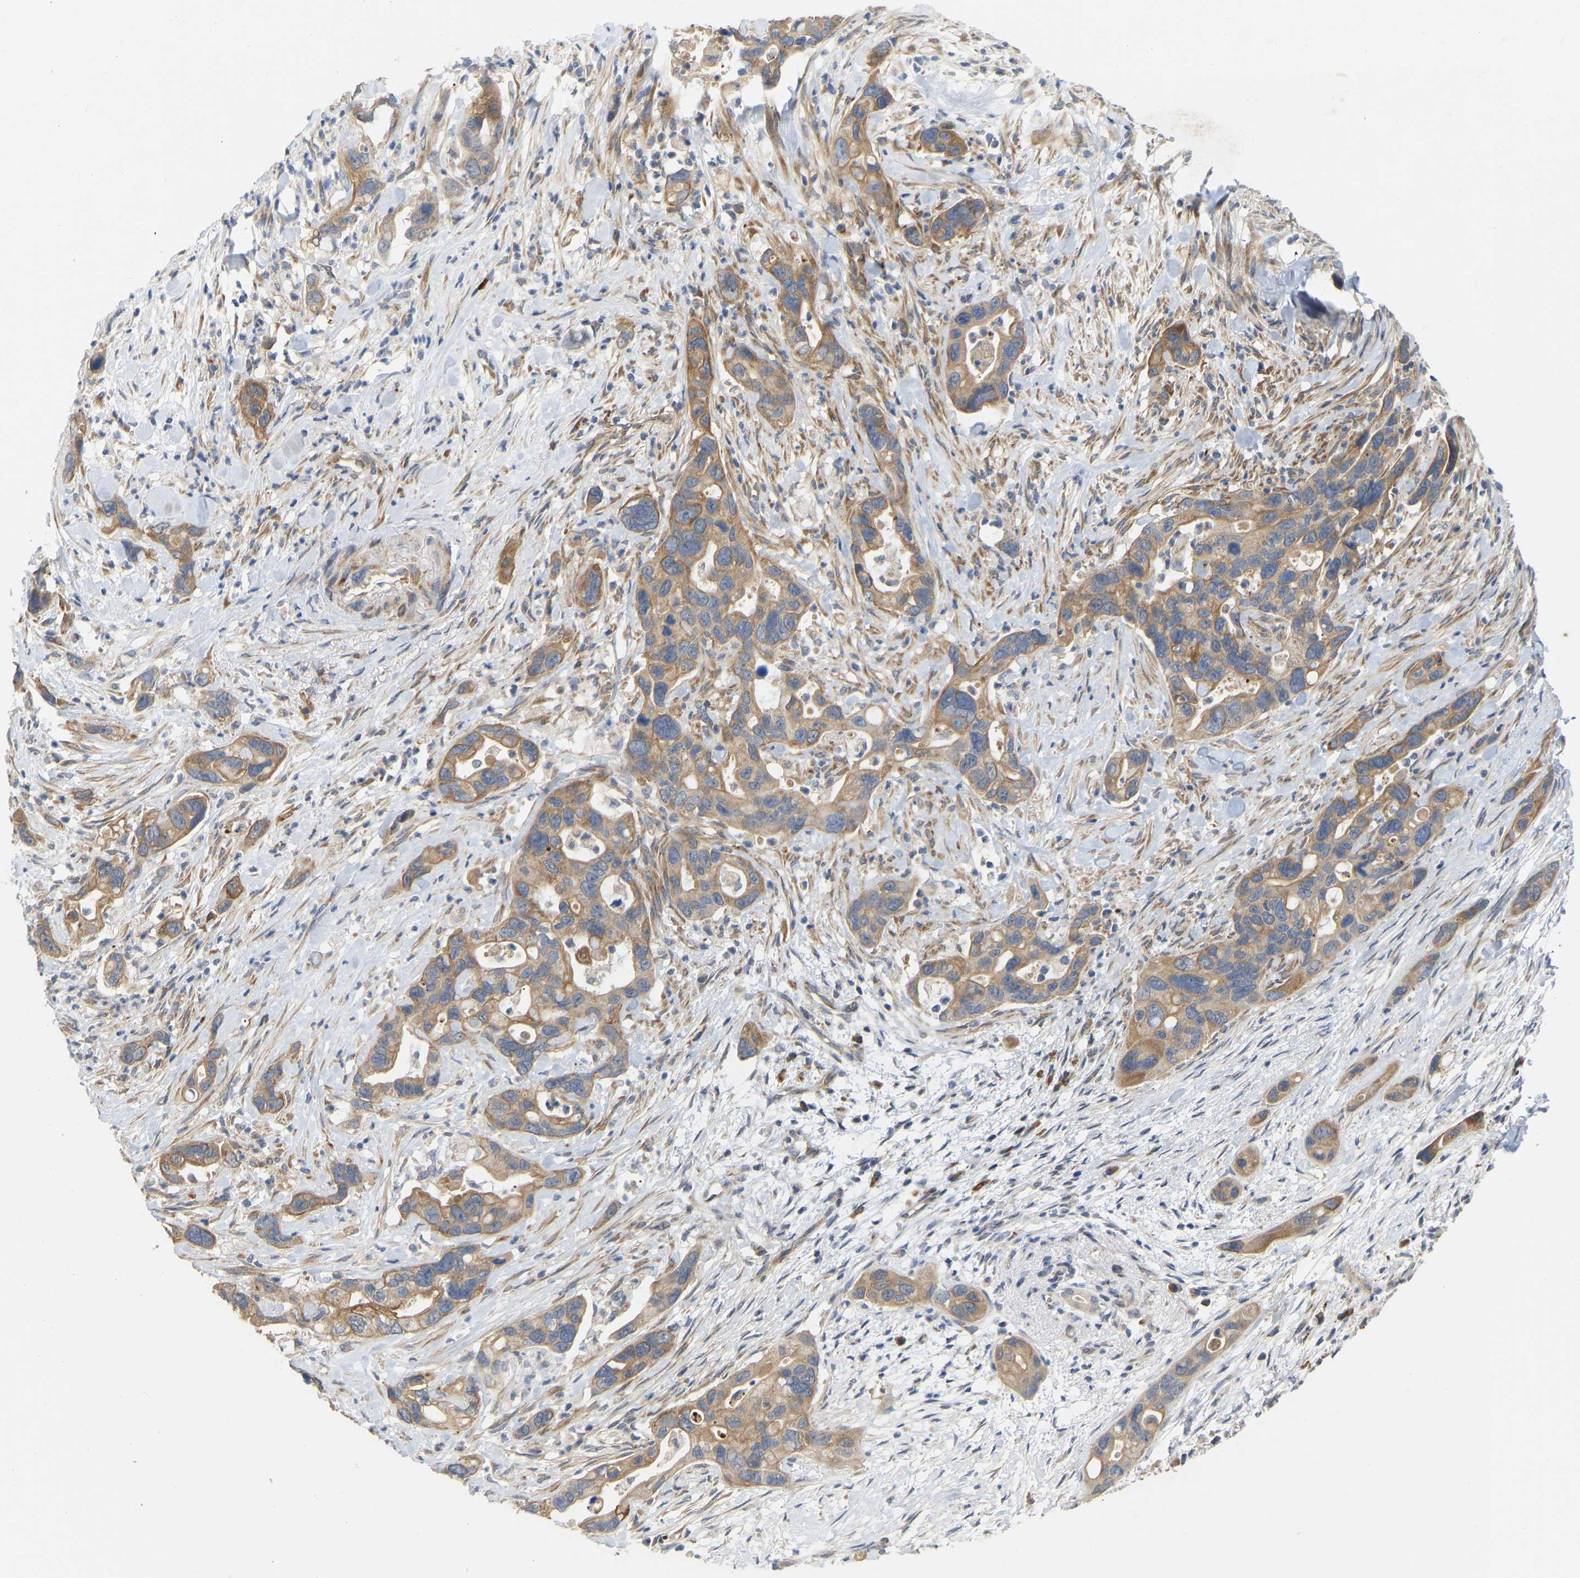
{"staining": {"intensity": "moderate", "quantity": ">75%", "location": "cytoplasmic/membranous"}, "tissue": "pancreatic cancer", "cell_type": "Tumor cells", "image_type": "cancer", "snomed": [{"axis": "morphology", "description": "Adenocarcinoma, NOS"}, {"axis": "topography", "description": "Pancreas"}], "caption": "Pancreatic adenocarcinoma tissue demonstrates moderate cytoplasmic/membranous expression in approximately >75% of tumor cells, visualized by immunohistochemistry.", "gene": "HACD2", "patient": {"sex": "female", "age": 70}}